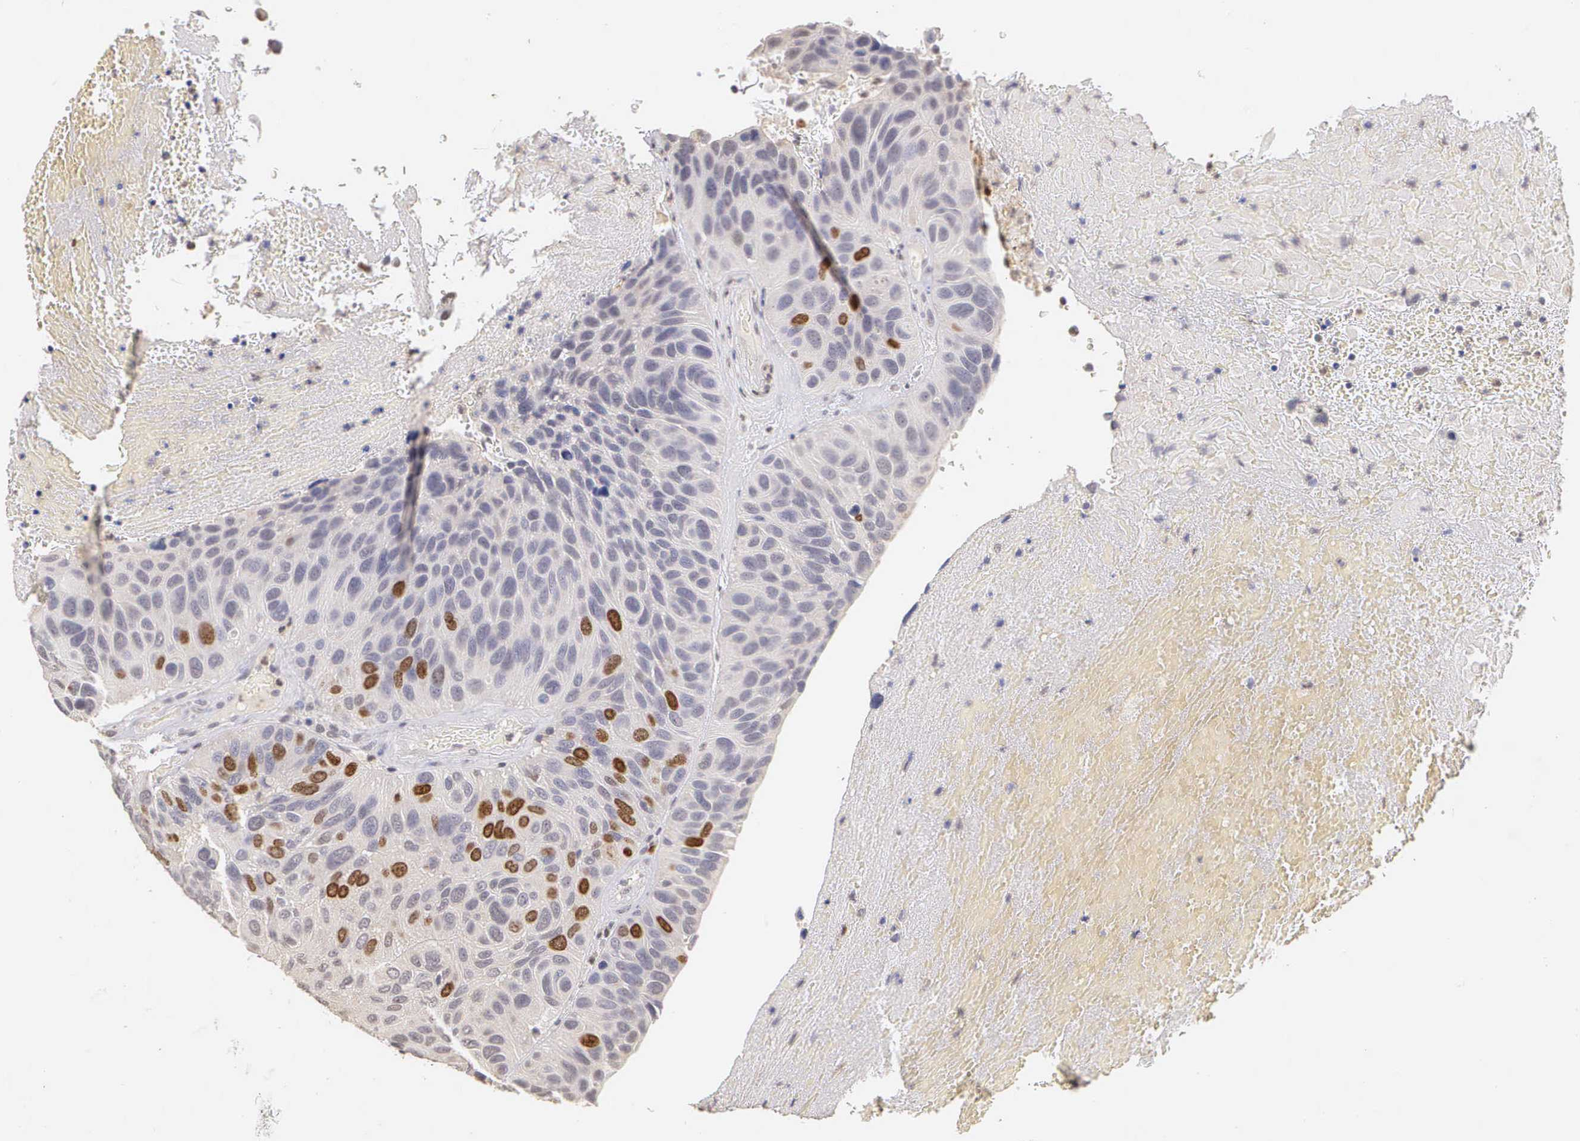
{"staining": {"intensity": "moderate", "quantity": "<25%", "location": "nuclear"}, "tissue": "urothelial cancer", "cell_type": "Tumor cells", "image_type": "cancer", "snomed": [{"axis": "morphology", "description": "Urothelial carcinoma, High grade"}, {"axis": "topography", "description": "Urinary bladder"}], "caption": "An image of human urothelial cancer stained for a protein exhibits moderate nuclear brown staining in tumor cells.", "gene": "MKI67", "patient": {"sex": "male", "age": 66}}